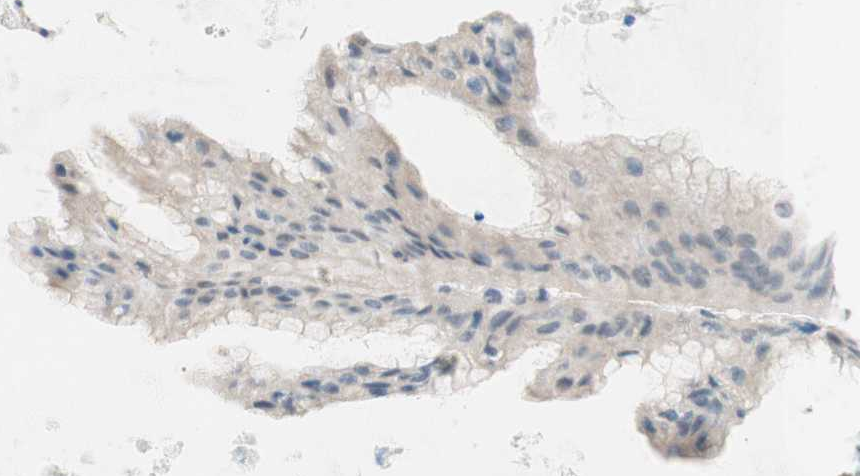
{"staining": {"intensity": "weak", "quantity": "<25%", "location": "cytoplasmic/membranous"}, "tissue": "ovarian cancer", "cell_type": "Tumor cells", "image_type": "cancer", "snomed": [{"axis": "morphology", "description": "Cystadenocarcinoma, mucinous, NOS"}, {"axis": "topography", "description": "Ovary"}], "caption": "The micrograph reveals no staining of tumor cells in ovarian mucinous cystadenocarcinoma.", "gene": "JPH1", "patient": {"sex": "female", "age": 61}}